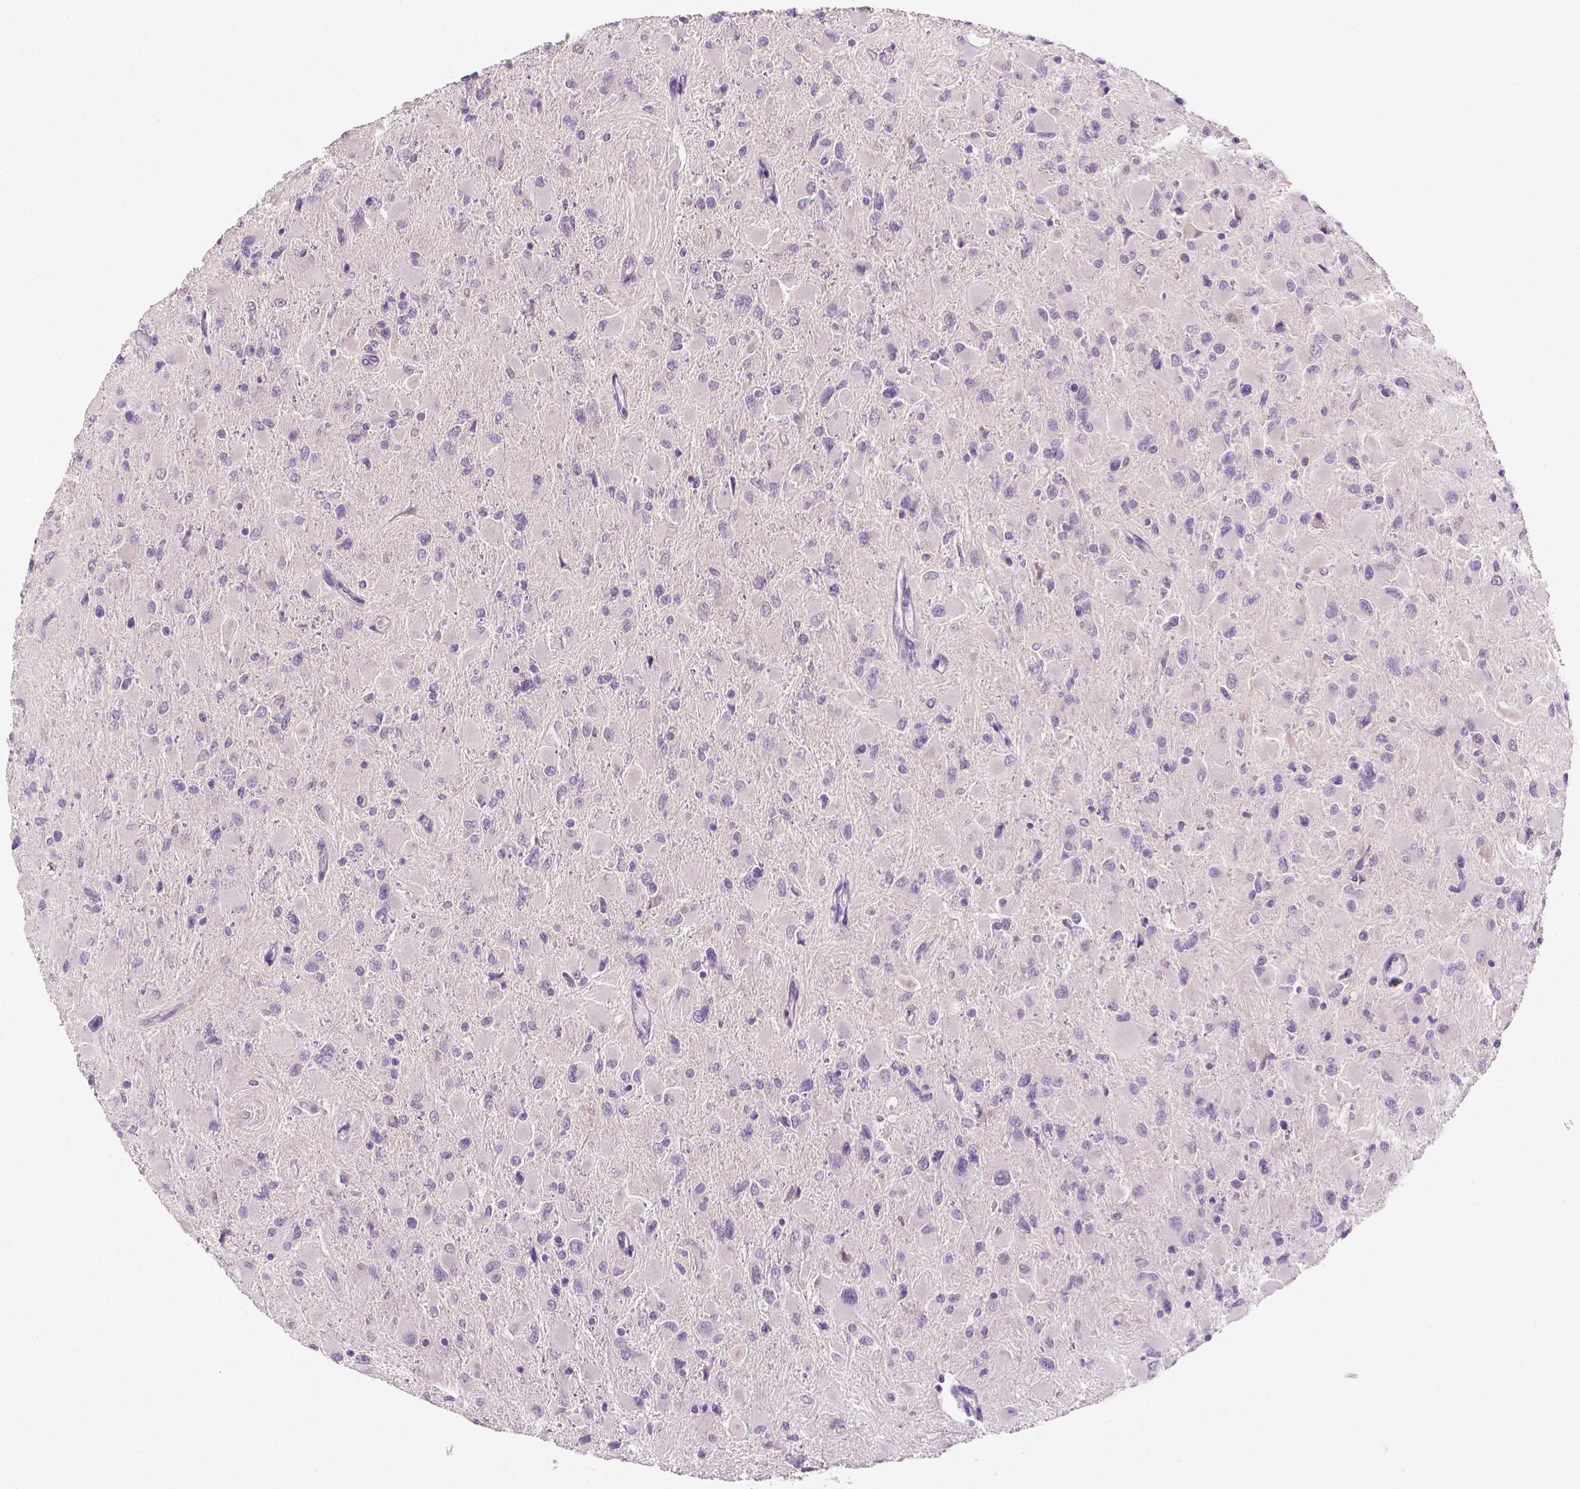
{"staining": {"intensity": "negative", "quantity": "none", "location": "none"}, "tissue": "glioma", "cell_type": "Tumor cells", "image_type": "cancer", "snomed": [{"axis": "morphology", "description": "Glioma, malignant, High grade"}, {"axis": "topography", "description": "Cerebral cortex"}], "caption": "Immunohistochemistry histopathology image of human glioma stained for a protein (brown), which demonstrates no staining in tumor cells.", "gene": "FASN", "patient": {"sex": "female", "age": 36}}